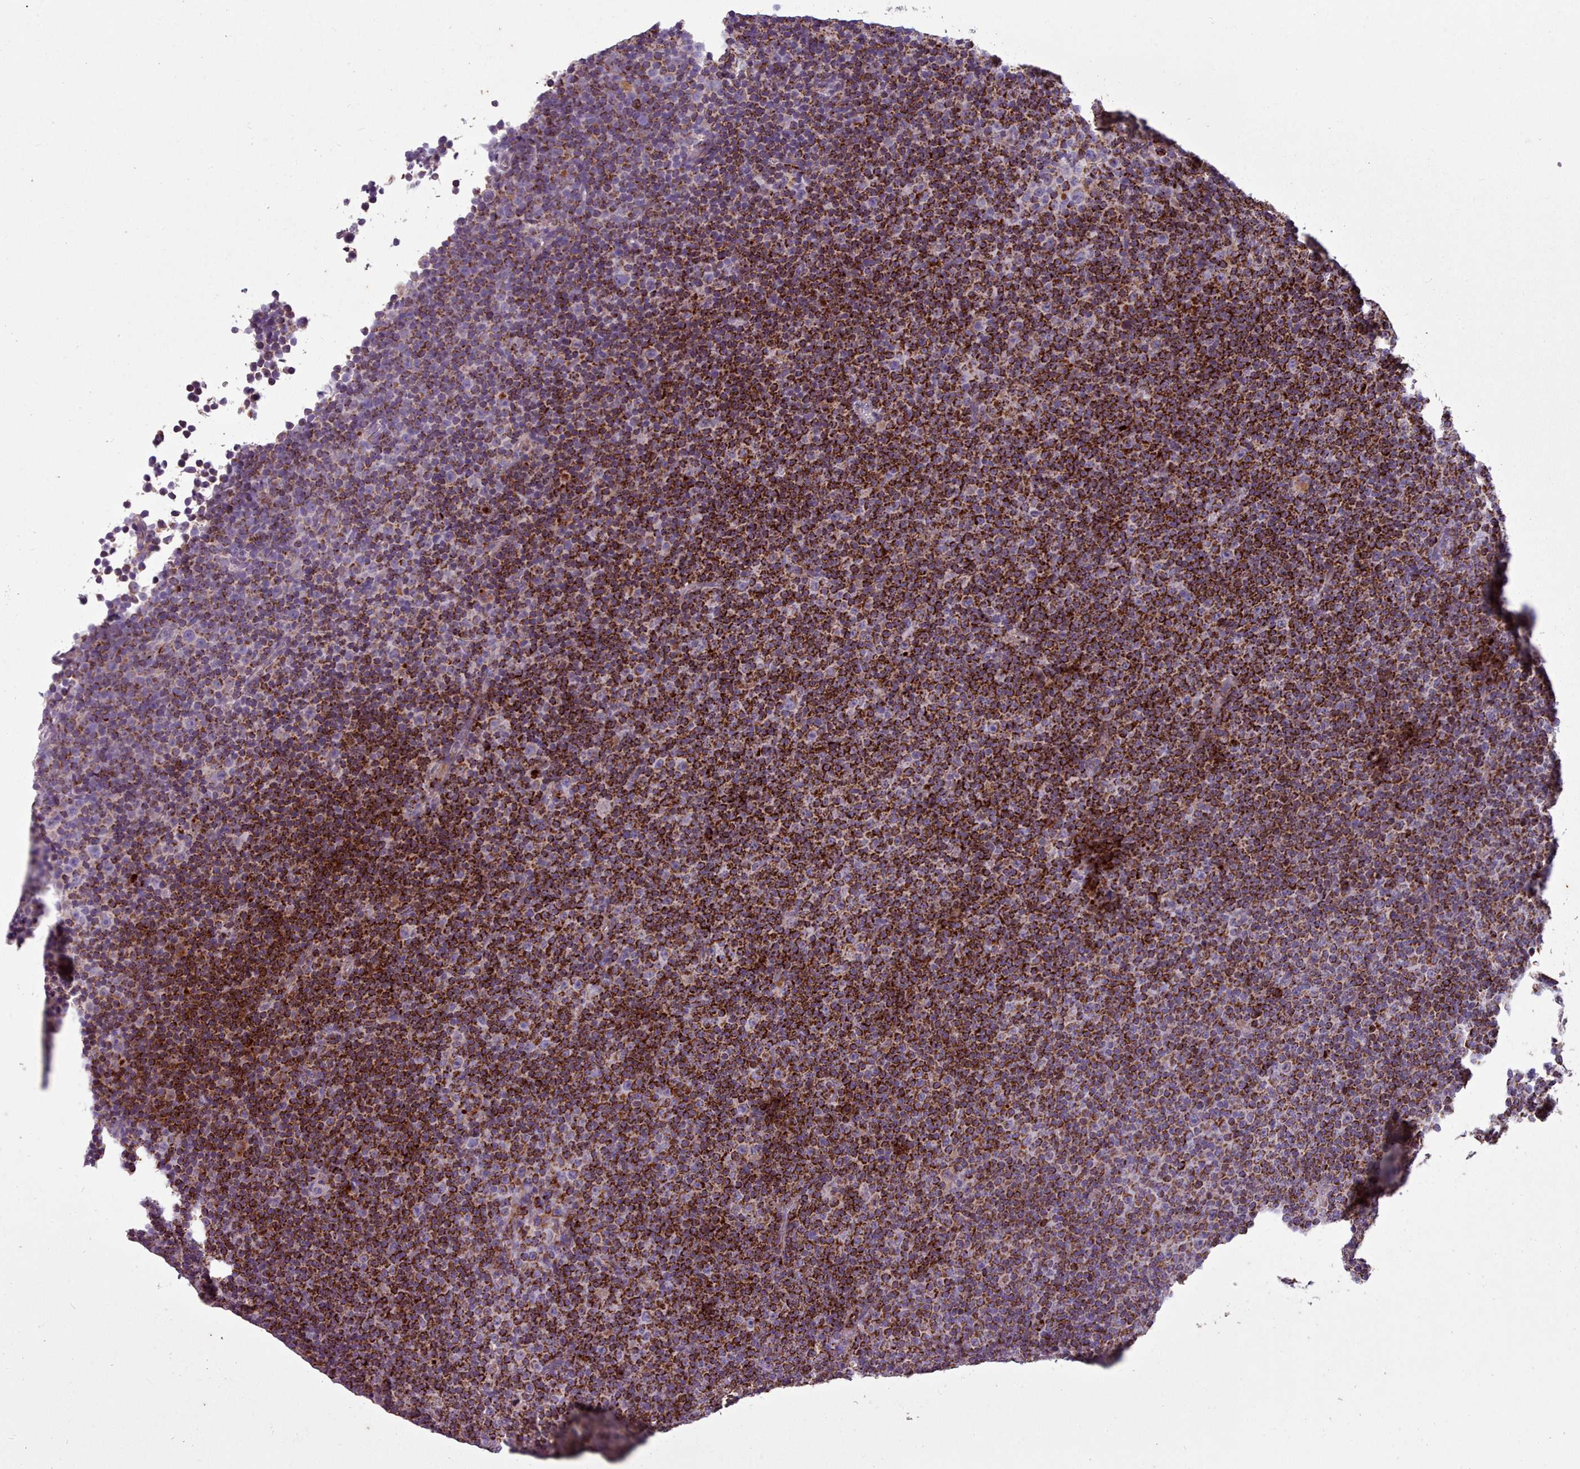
{"staining": {"intensity": "strong", "quantity": ">75%", "location": "cytoplasmic/membranous"}, "tissue": "lymphoma", "cell_type": "Tumor cells", "image_type": "cancer", "snomed": [{"axis": "morphology", "description": "Malignant lymphoma, non-Hodgkin's type, Low grade"}, {"axis": "topography", "description": "Lymph node"}], "caption": "Low-grade malignant lymphoma, non-Hodgkin's type stained for a protein (brown) shows strong cytoplasmic/membranous positive staining in approximately >75% of tumor cells.", "gene": "FKBP10", "patient": {"sex": "female", "age": 67}}